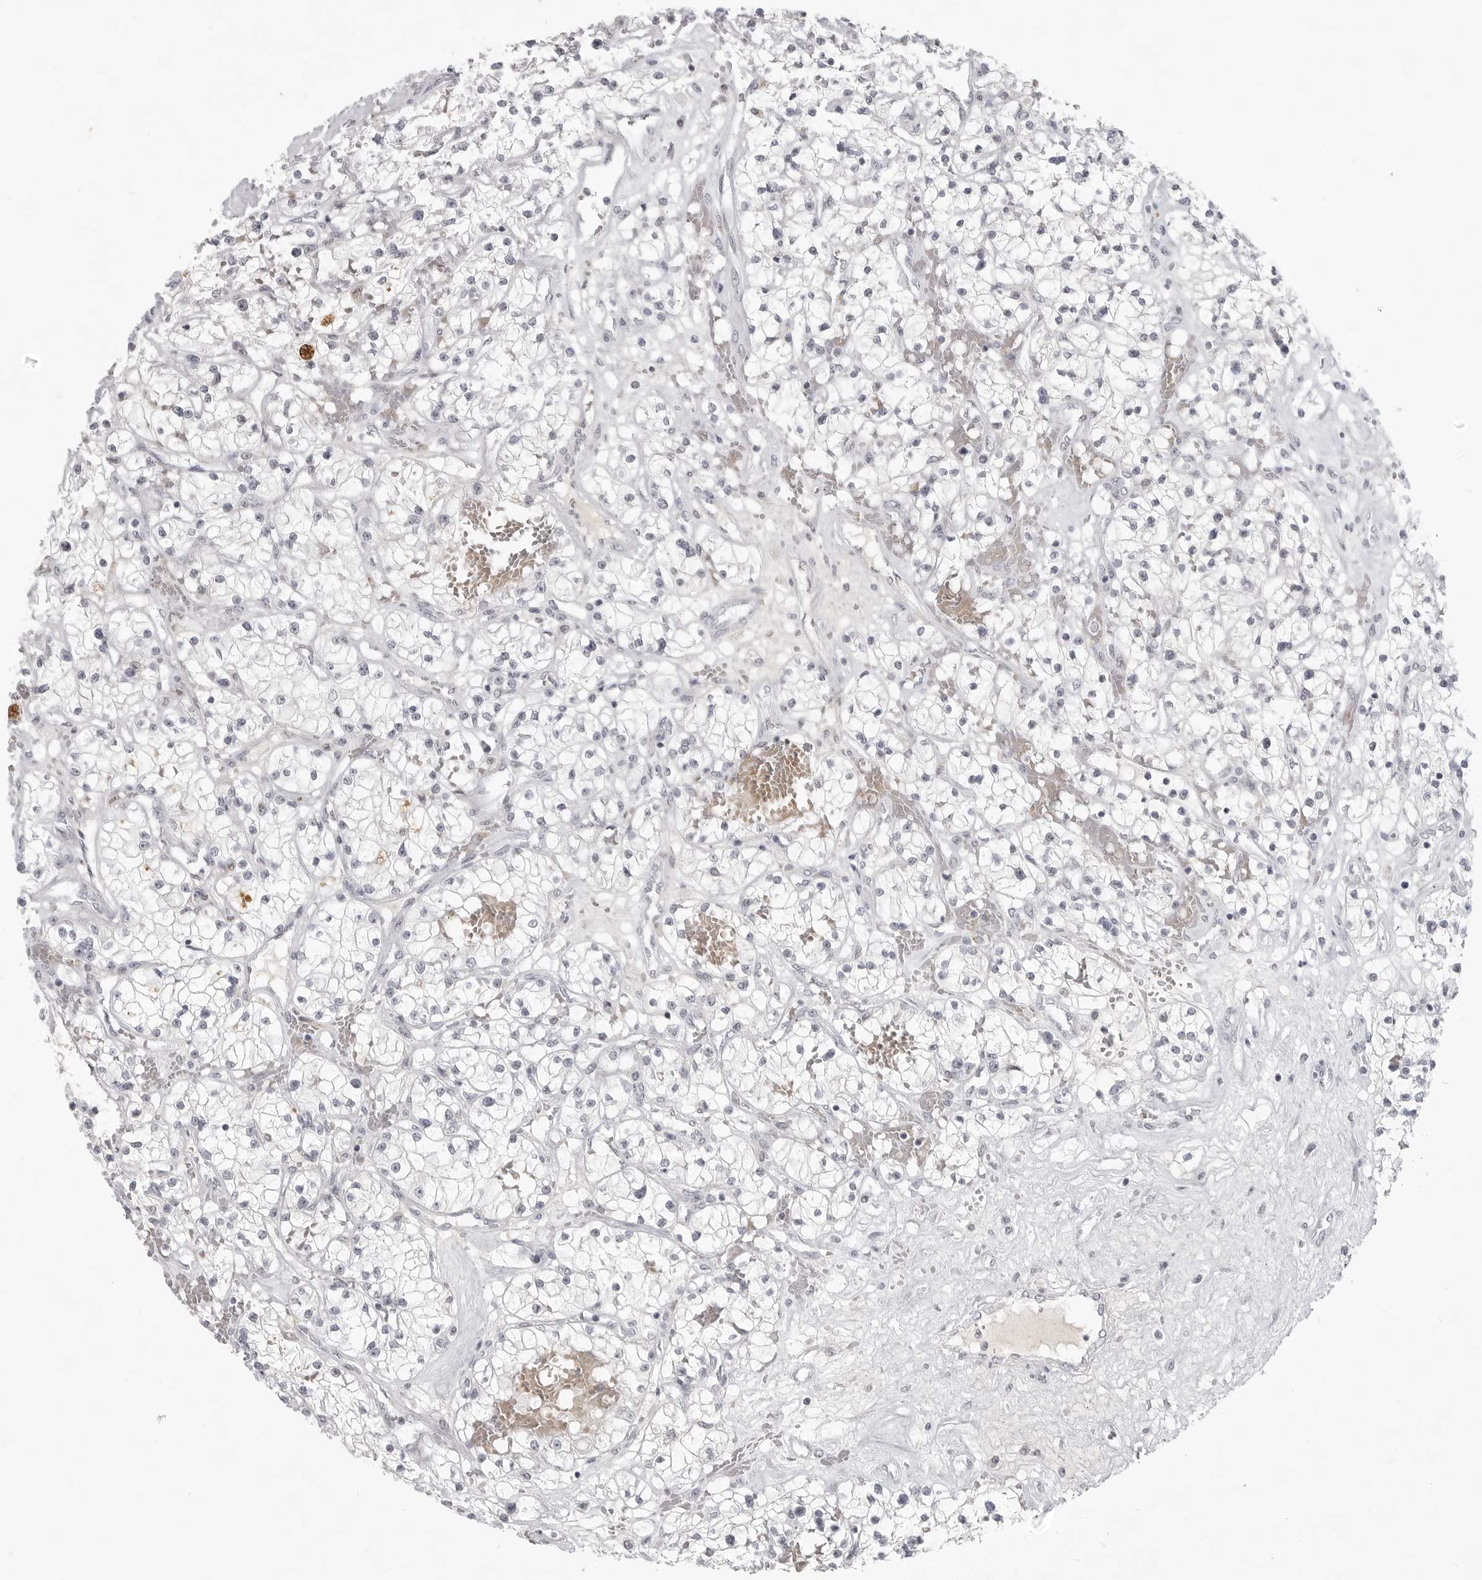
{"staining": {"intensity": "negative", "quantity": "none", "location": "none"}, "tissue": "renal cancer", "cell_type": "Tumor cells", "image_type": "cancer", "snomed": [{"axis": "morphology", "description": "Normal tissue, NOS"}, {"axis": "morphology", "description": "Adenocarcinoma, NOS"}, {"axis": "topography", "description": "Kidney"}], "caption": "DAB immunohistochemical staining of human renal cancer (adenocarcinoma) shows no significant expression in tumor cells.", "gene": "TCTN3", "patient": {"sex": "male", "age": 68}}